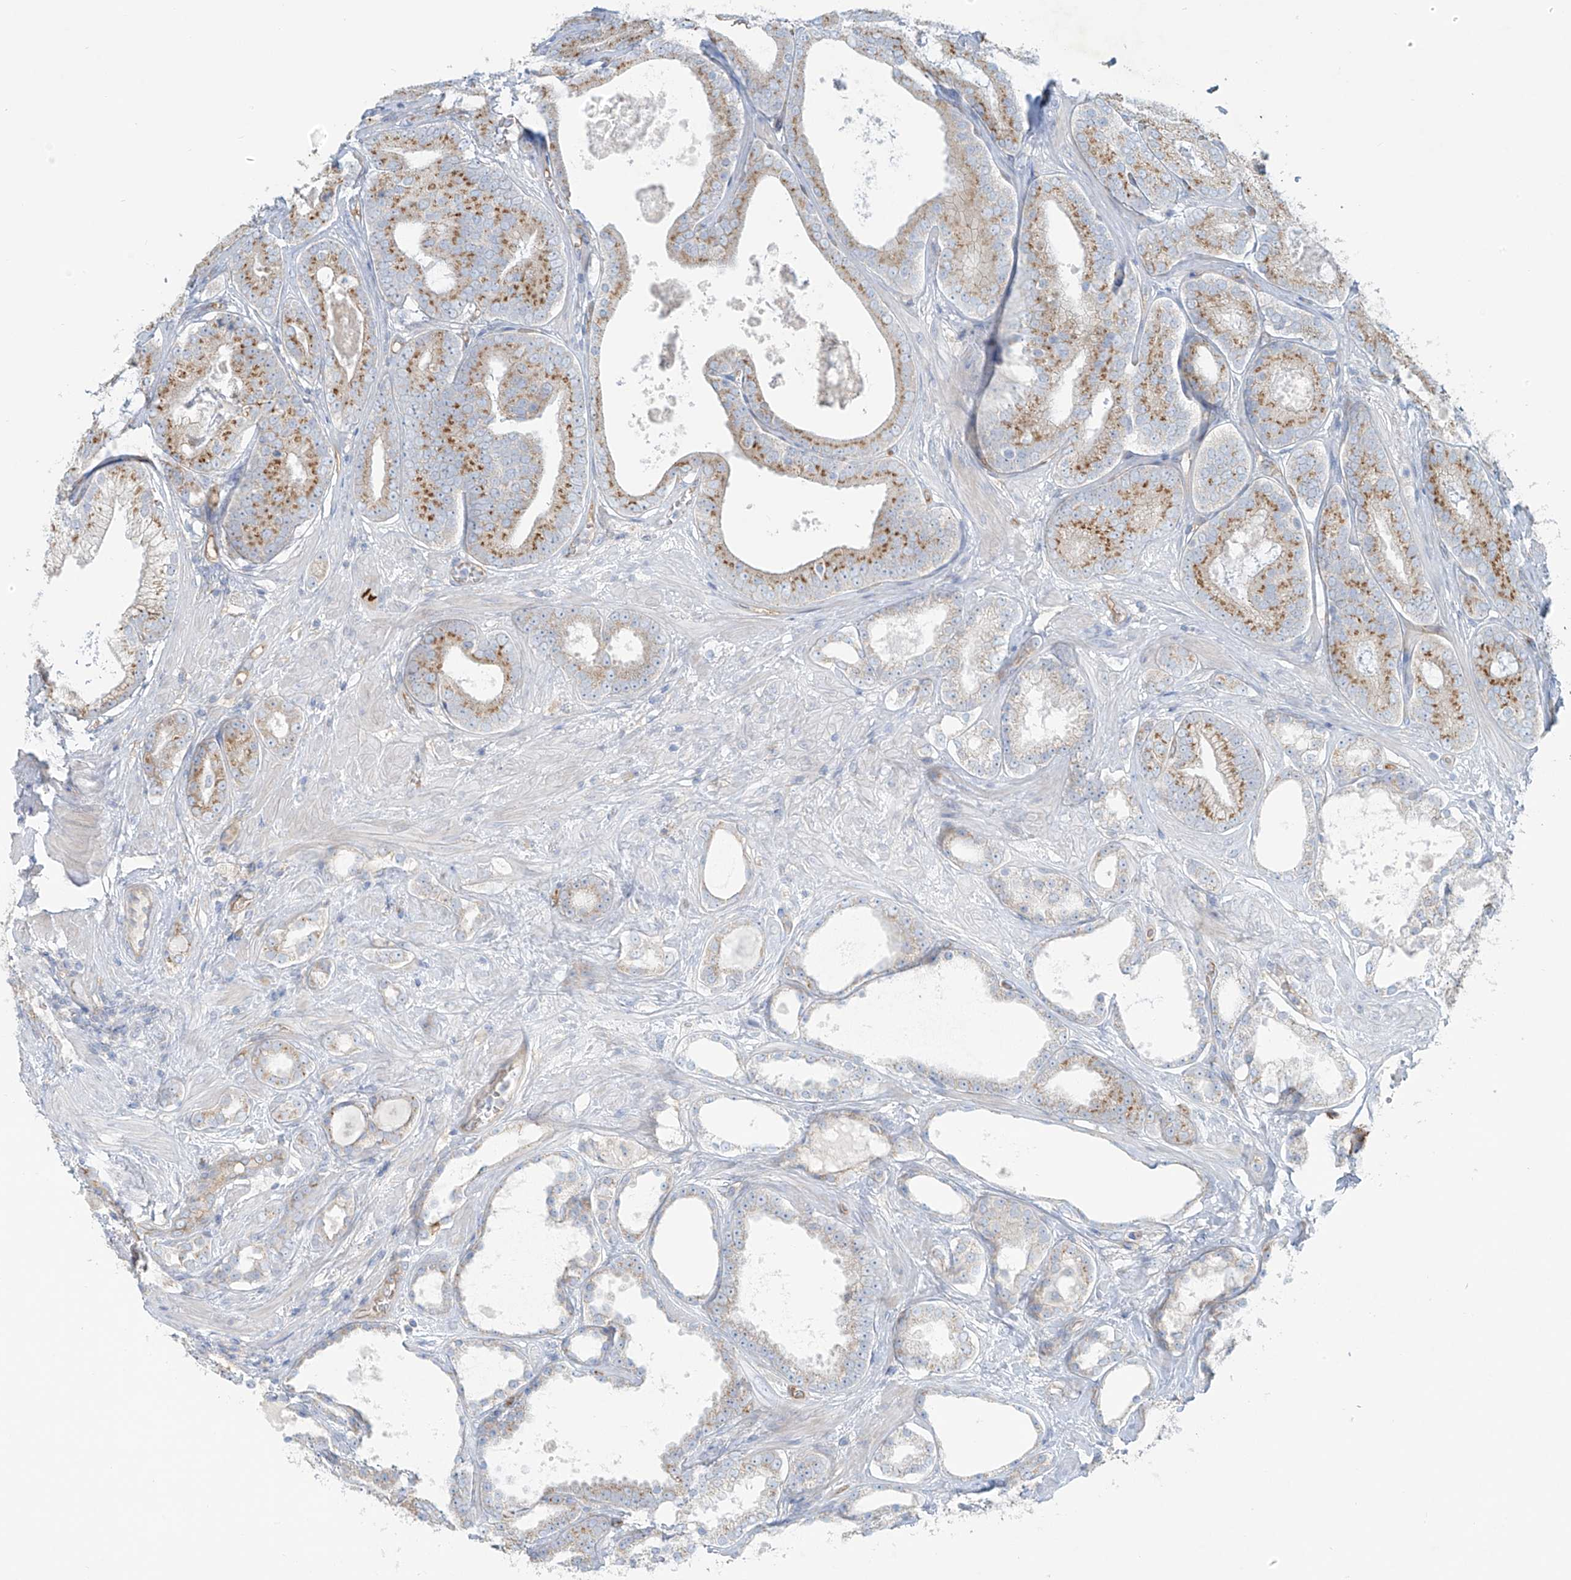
{"staining": {"intensity": "moderate", "quantity": "25%-75%", "location": "cytoplasmic/membranous"}, "tissue": "prostate cancer", "cell_type": "Tumor cells", "image_type": "cancer", "snomed": [{"axis": "morphology", "description": "Adenocarcinoma, High grade"}, {"axis": "topography", "description": "Prostate"}], "caption": "The image displays a brown stain indicating the presence of a protein in the cytoplasmic/membranous of tumor cells in prostate cancer.", "gene": "VAMP5", "patient": {"sex": "male", "age": 60}}